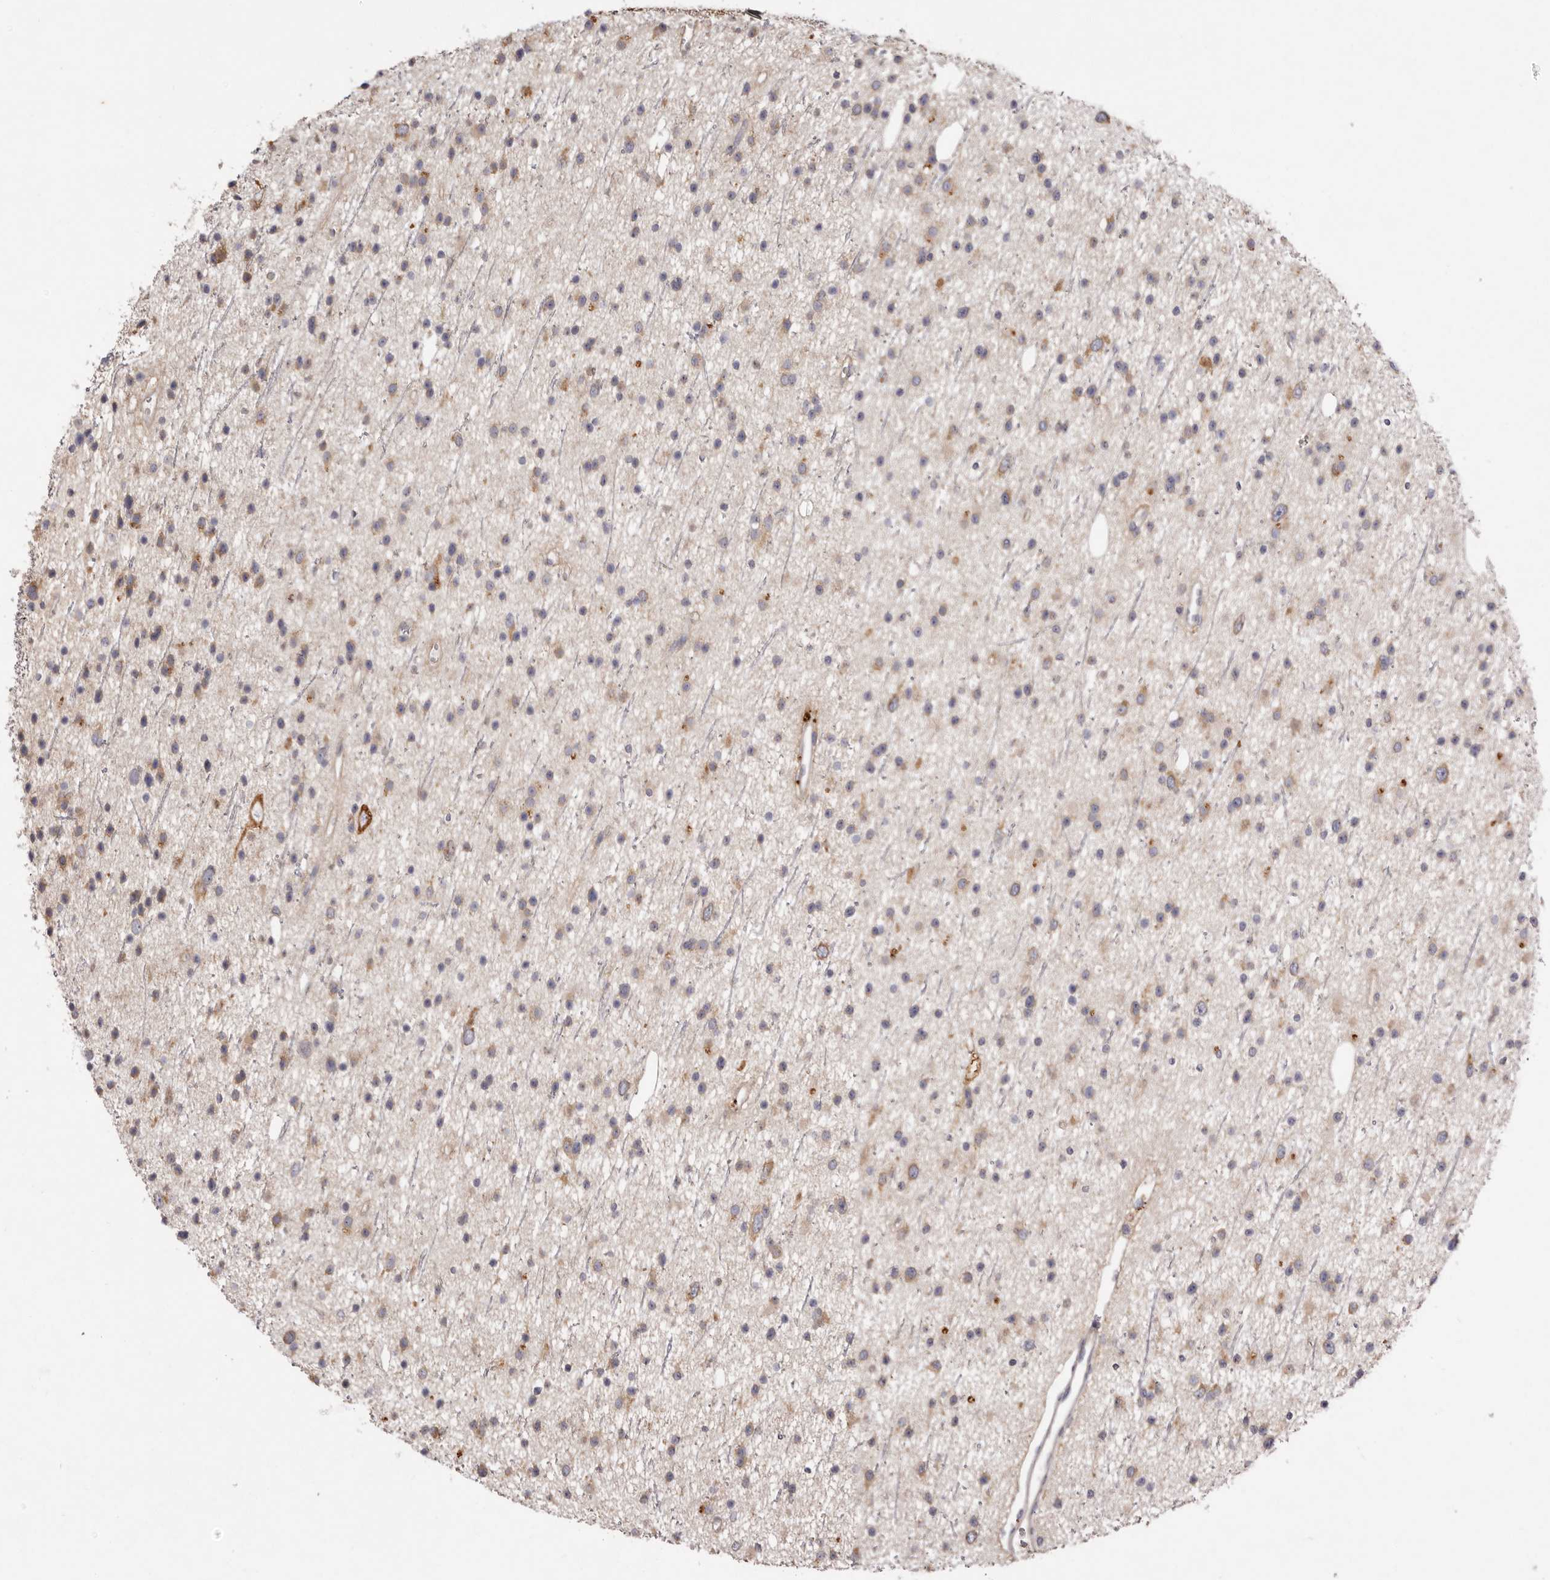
{"staining": {"intensity": "weak", "quantity": ">75%", "location": "cytoplasmic/membranous"}, "tissue": "glioma", "cell_type": "Tumor cells", "image_type": "cancer", "snomed": [{"axis": "morphology", "description": "Glioma, malignant, Low grade"}, {"axis": "topography", "description": "Cerebral cortex"}], "caption": "Glioma stained with a brown dye displays weak cytoplasmic/membranous positive expression in about >75% of tumor cells.", "gene": "FAM167B", "patient": {"sex": "female", "age": 39}}